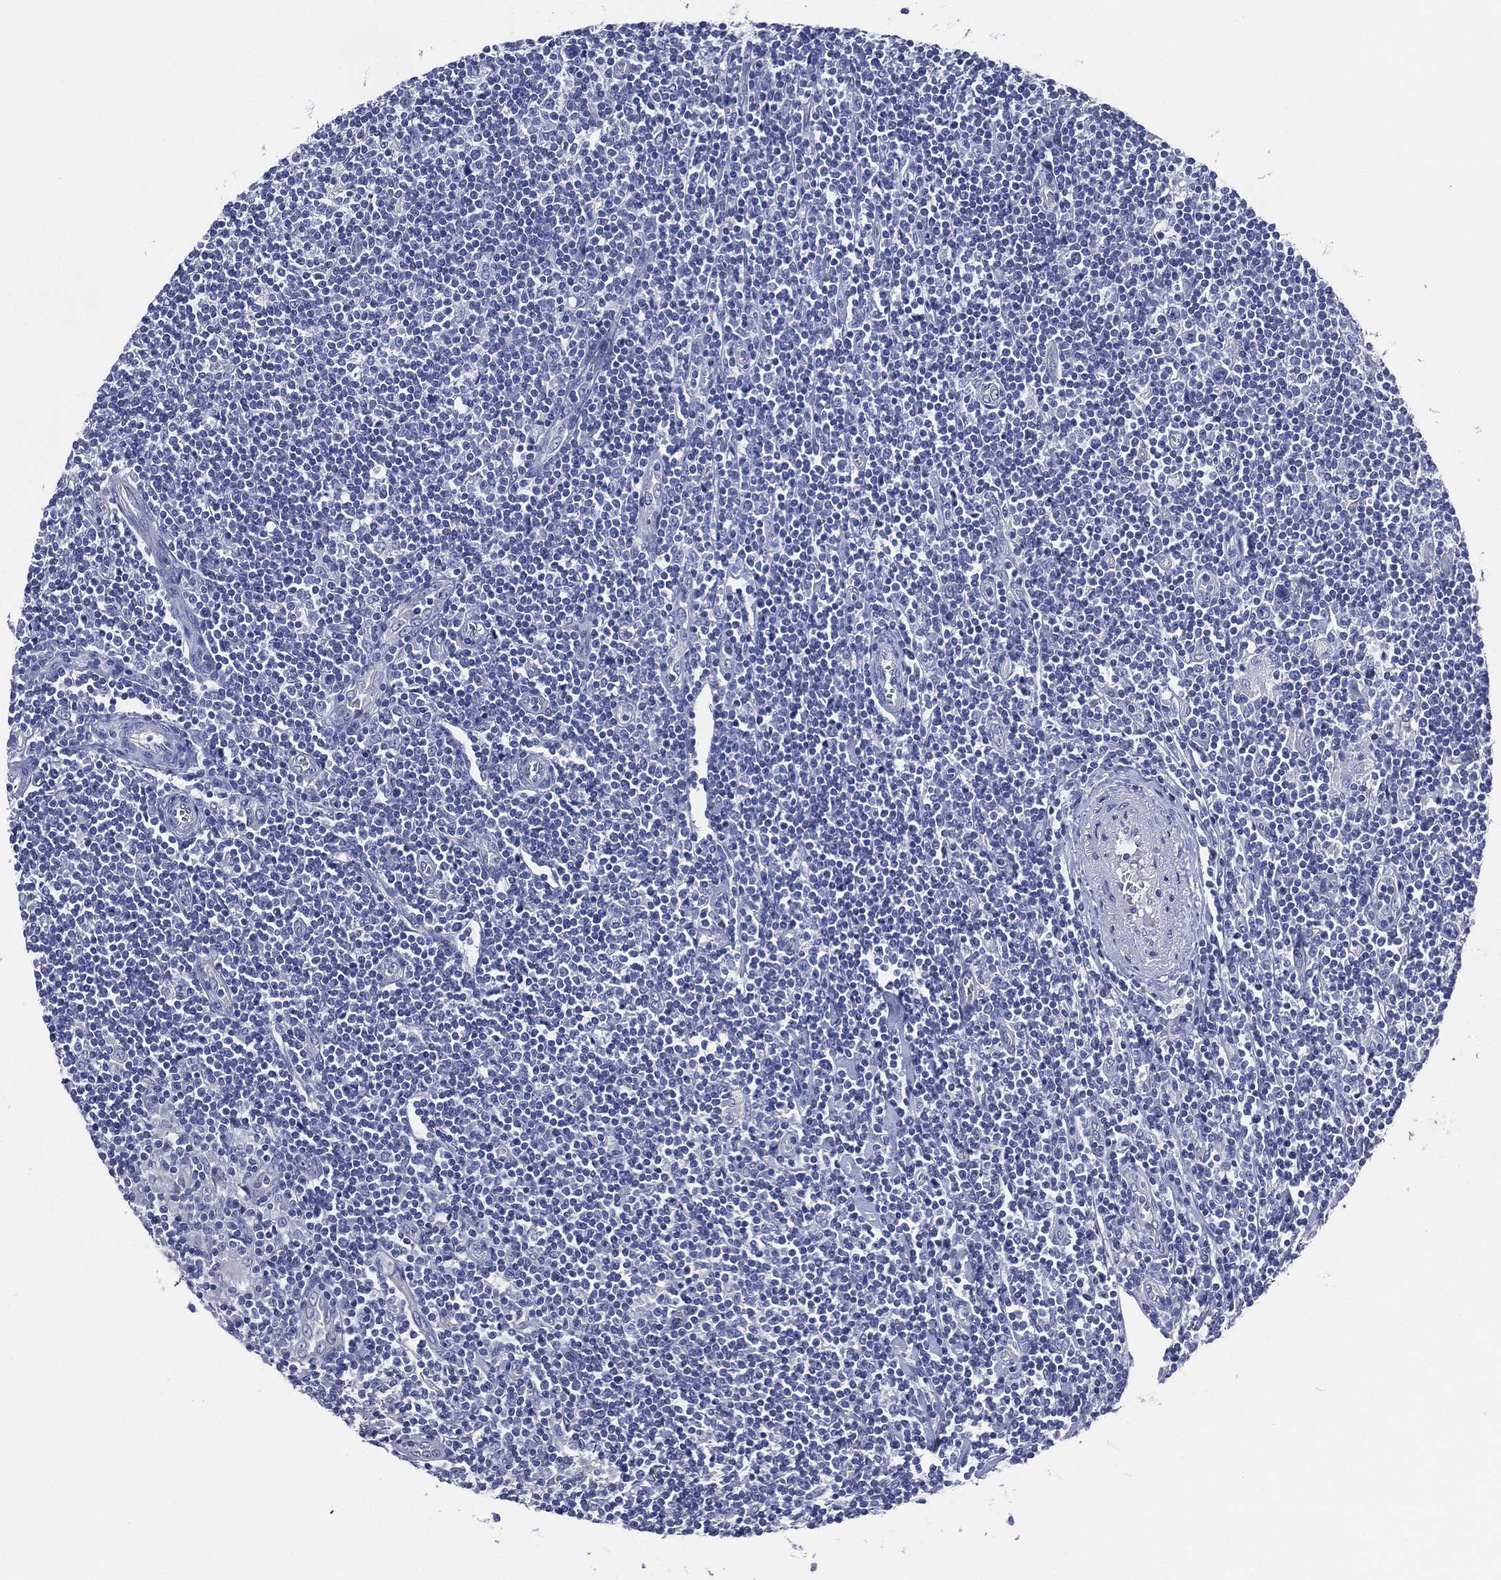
{"staining": {"intensity": "negative", "quantity": "none", "location": "none"}, "tissue": "lymphoma", "cell_type": "Tumor cells", "image_type": "cancer", "snomed": [{"axis": "morphology", "description": "Hodgkin's disease, NOS"}, {"axis": "topography", "description": "Lymph node"}], "caption": "This is a image of immunohistochemistry staining of Hodgkin's disease, which shows no positivity in tumor cells. (Immunohistochemistry, brightfield microscopy, high magnification).", "gene": "CCDC70", "patient": {"sex": "male", "age": 40}}